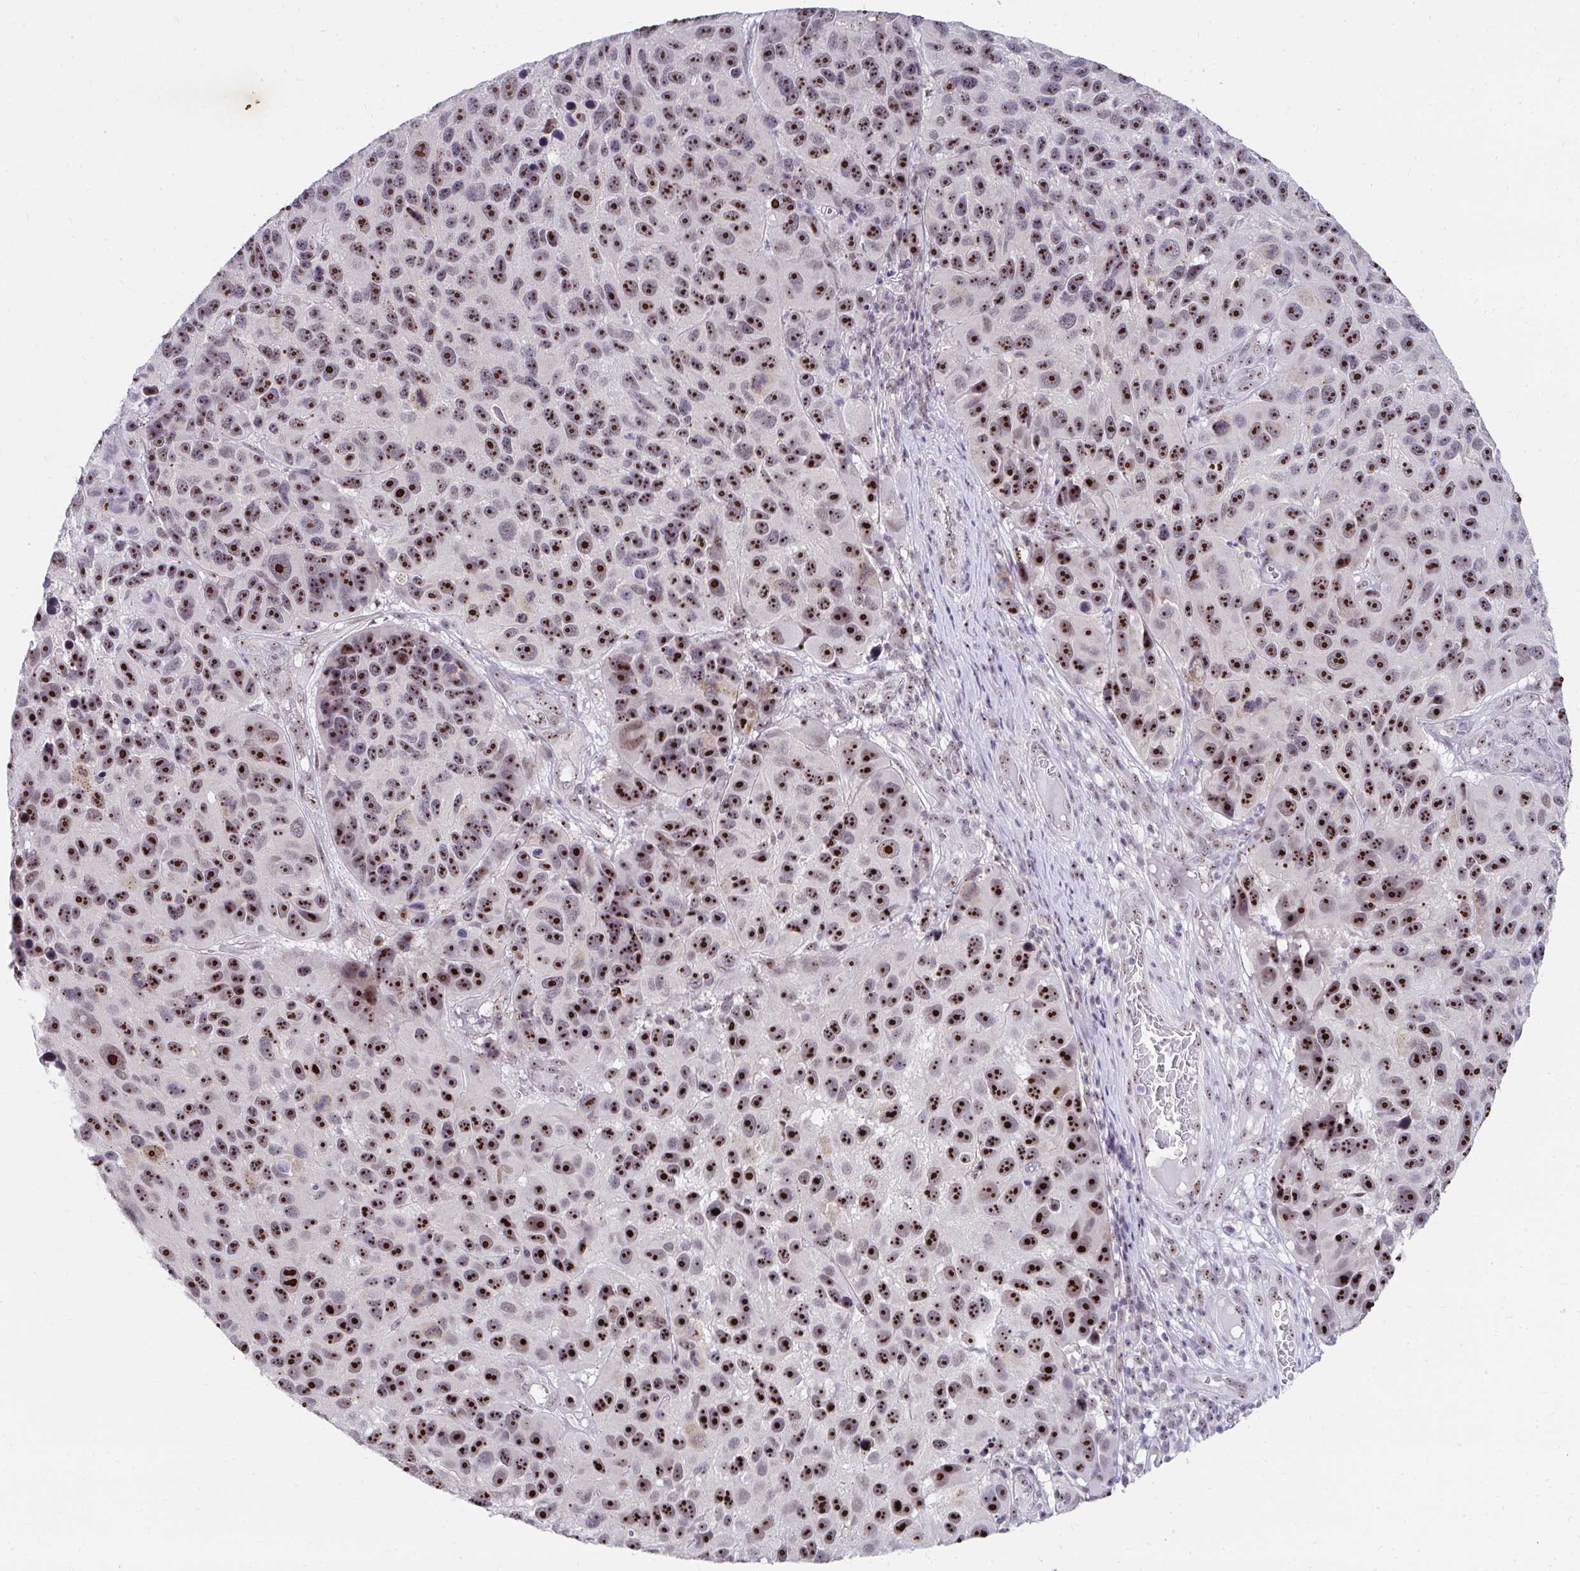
{"staining": {"intensity": "strong", "quantity": ">75%", "location": "nuclear"}, "tissue": "melanoma", "cell_type": "Tumor cells", "image_type": "cancer", "snomed": [{"axis": "morphology", "description": "Malignant melanoma, NOS"}, {"axis": "topography", "description": "Skin"}], "caption": "Tumor cells show high levels of strong nuclear staining in approximately >75% of cells in human malignant melanoma.", "gene": "HIRA", "patient": {"sex": "male", "age": 53}}